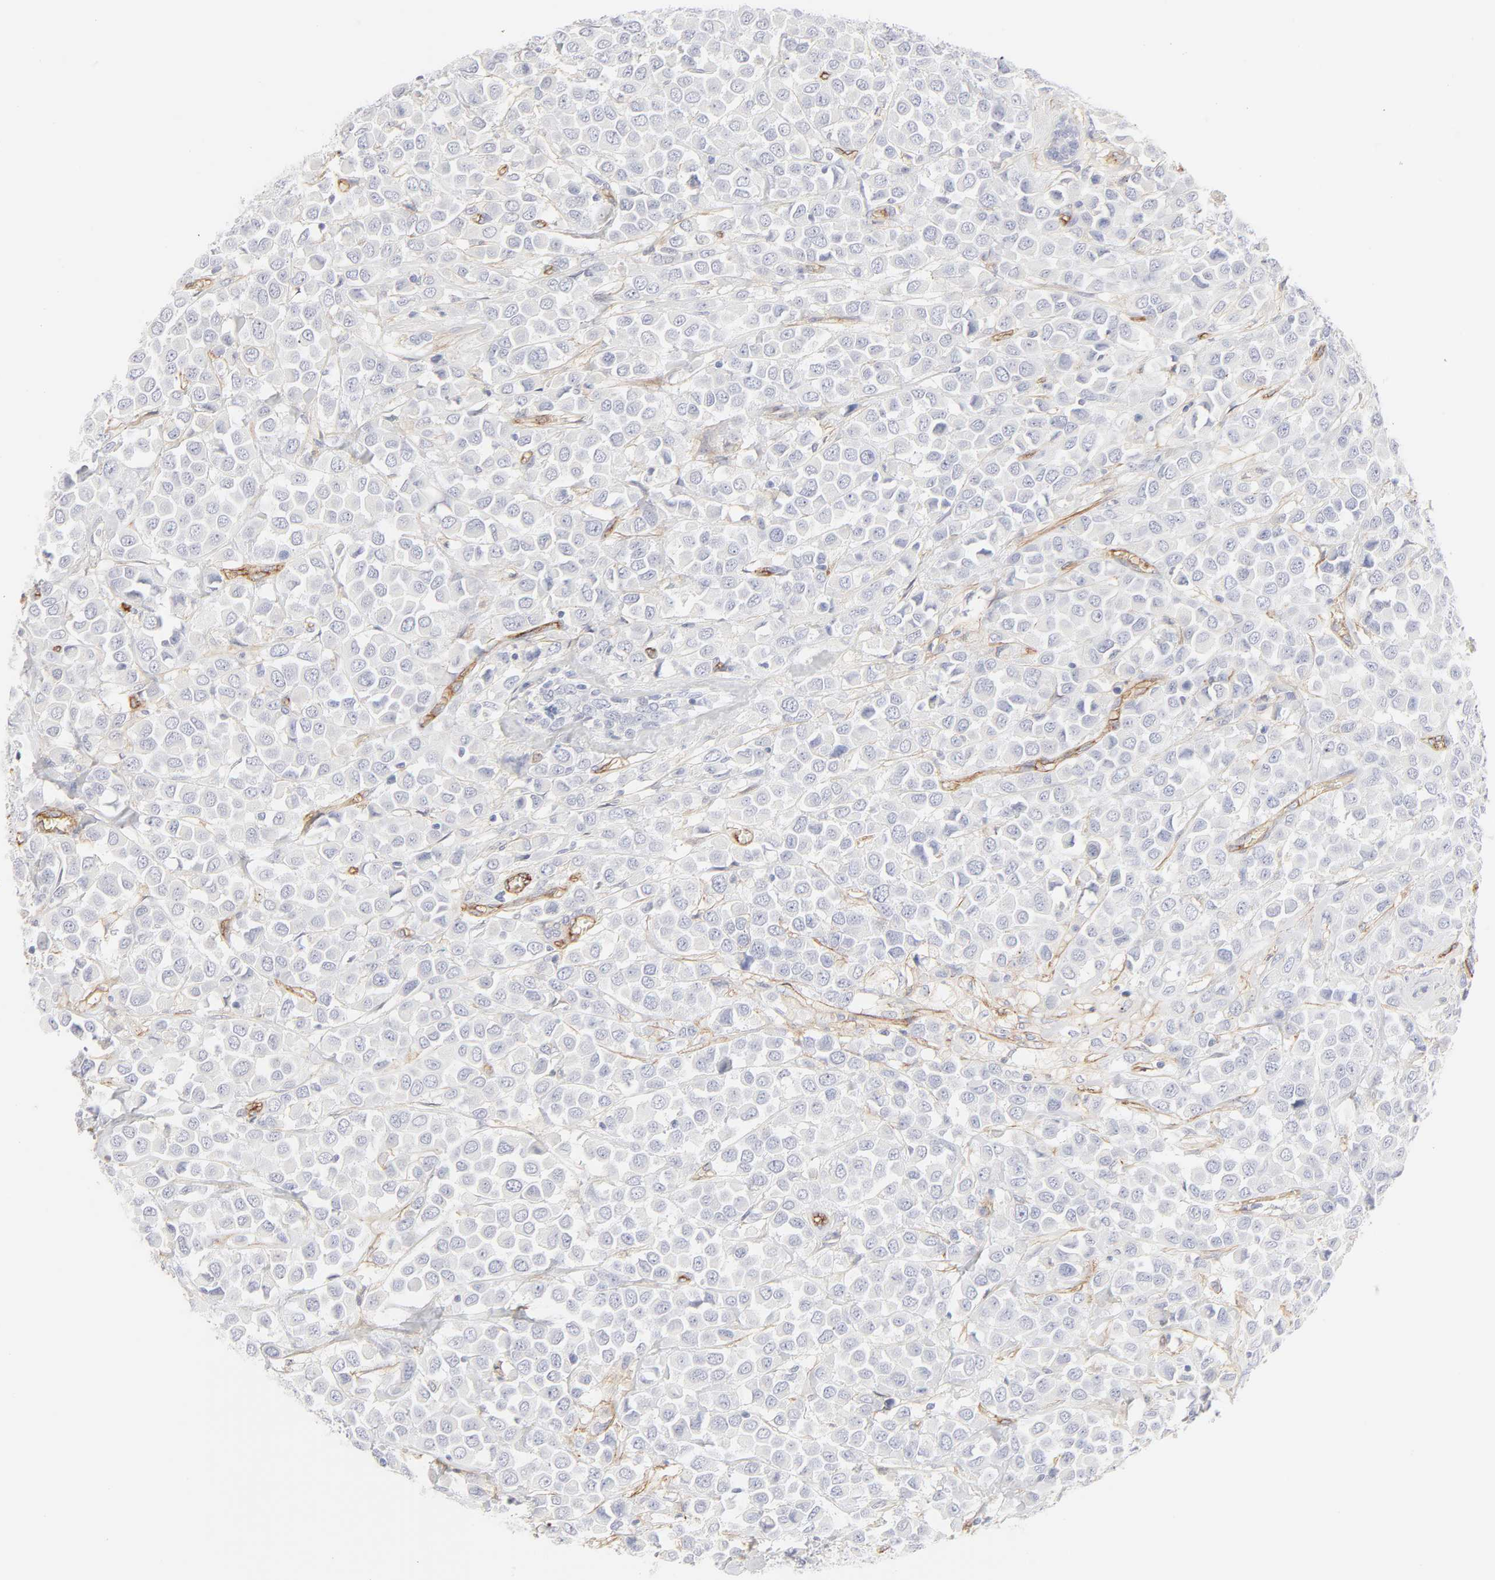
{"staining": {"intensity": "negative", "quantity": "none", "location": "none"}, "tissue": "breast cancer", "cell_type": "Tumor cells", "image_type": "cancer", "snomed": [{"axis": "morphology", "description": "Duct carcinoma"}, {"axis": "topography", "description": "Breast"}], "caption": "Image shows no significant protein positivity in tumor cells of breast cancer. The staining is performed using DAB (3,3'-diaminobenzidine) brown chromogen with nuclei counter-stained in using hematoxylin.", "gene": "ITGA5", "patient": {"sex": "female", "age": 61}}